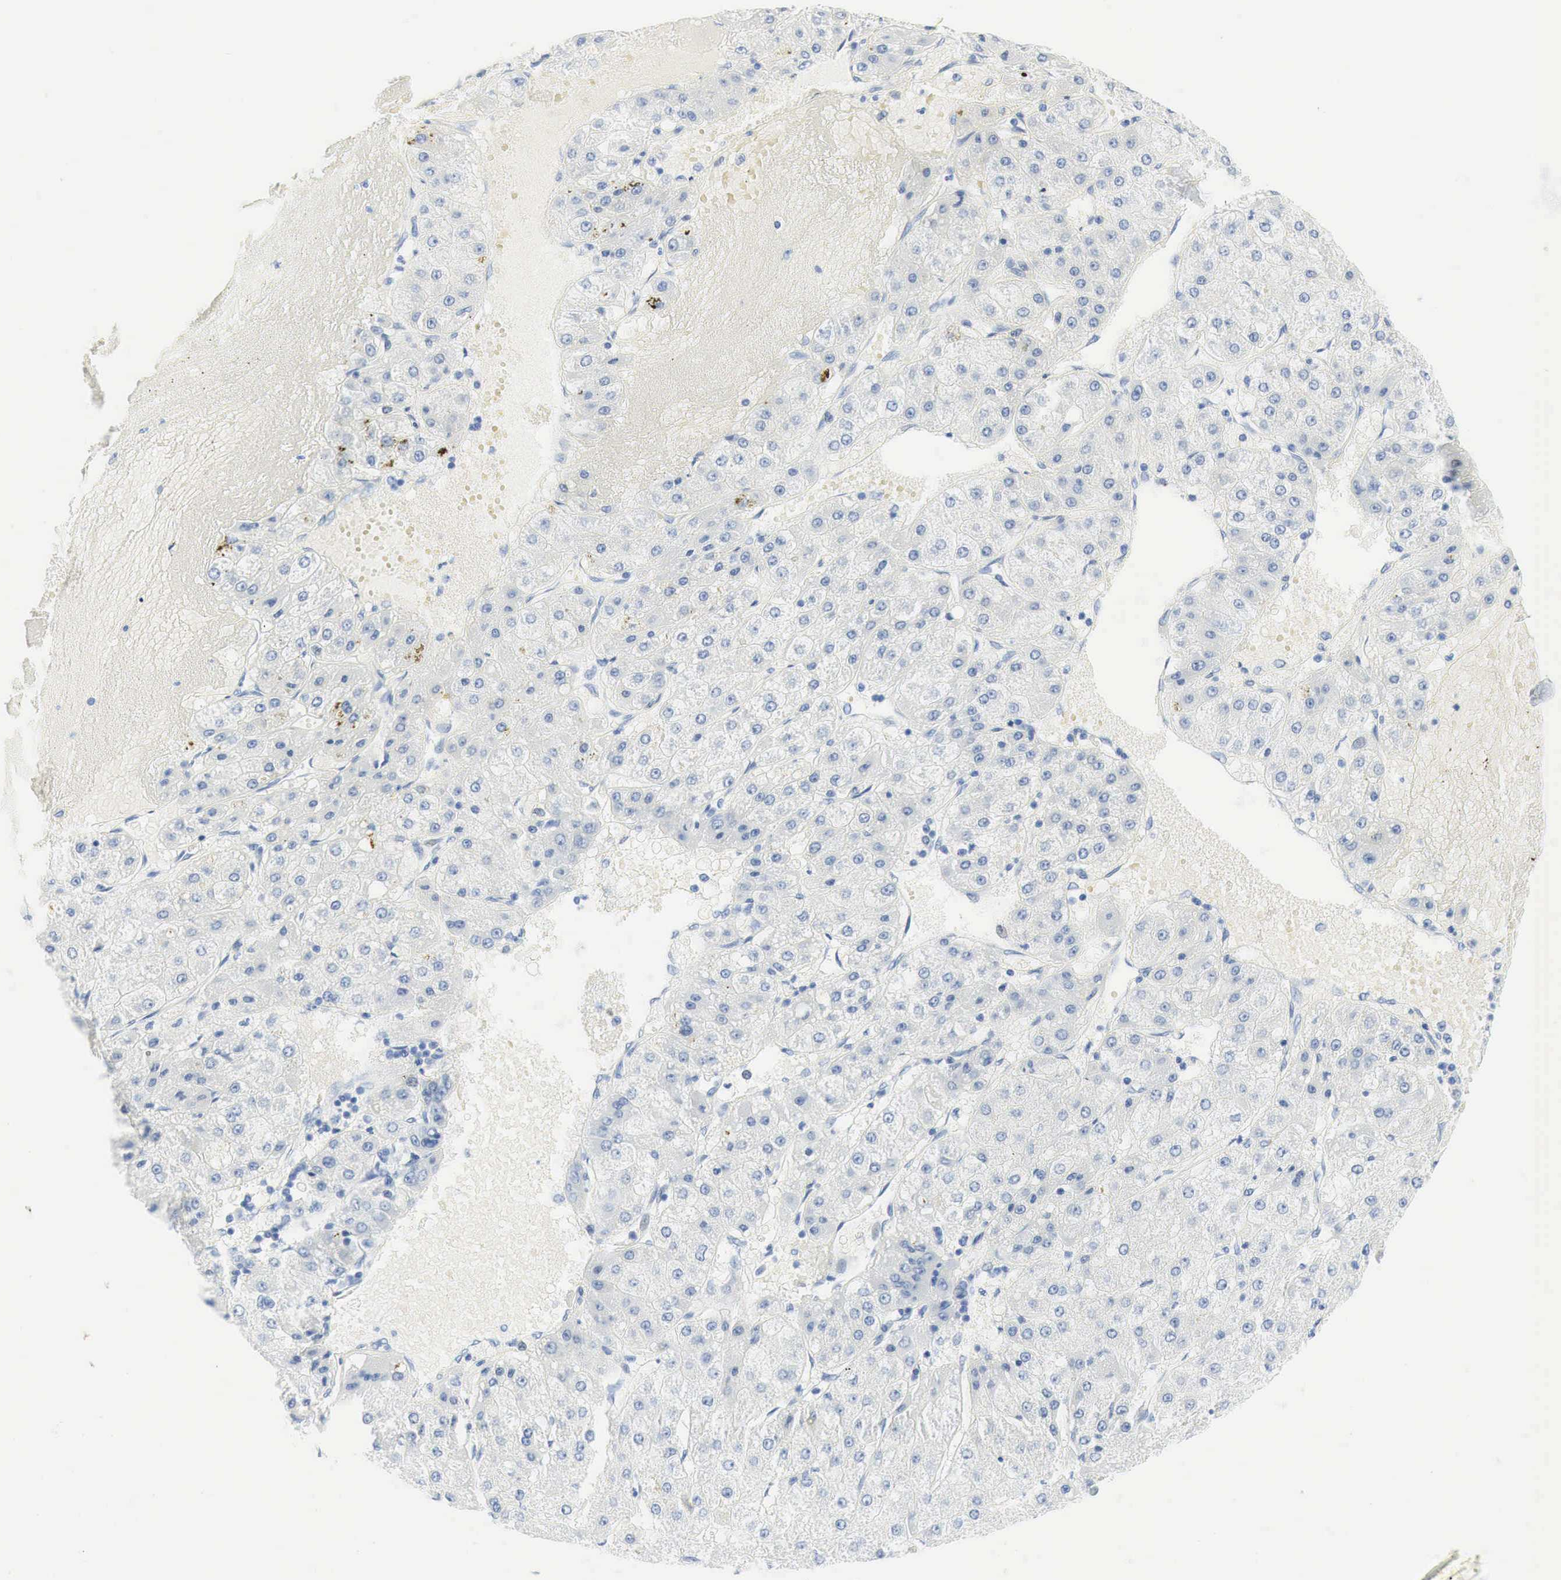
{"staining": {"intensity": "negative", "quantity": "none", "location": "none"}, "tissue": "liver cancer", "cell_type": "Tumor cells", "image_type": "cancer", "snomed": [{"axis": "morphology", "description": "Carcinoma, Hepatocellular, NOS"}, {"axis": "topography", "description": "Liver"}], "caption": "A micrograph of human hepatocellular carcinoma (liver) is negative for staining in tumor cells. (DAB IHC with hematoxylin counter stain).", "gene": "INHA", "patient": {"sex": "female", "age": 52}}